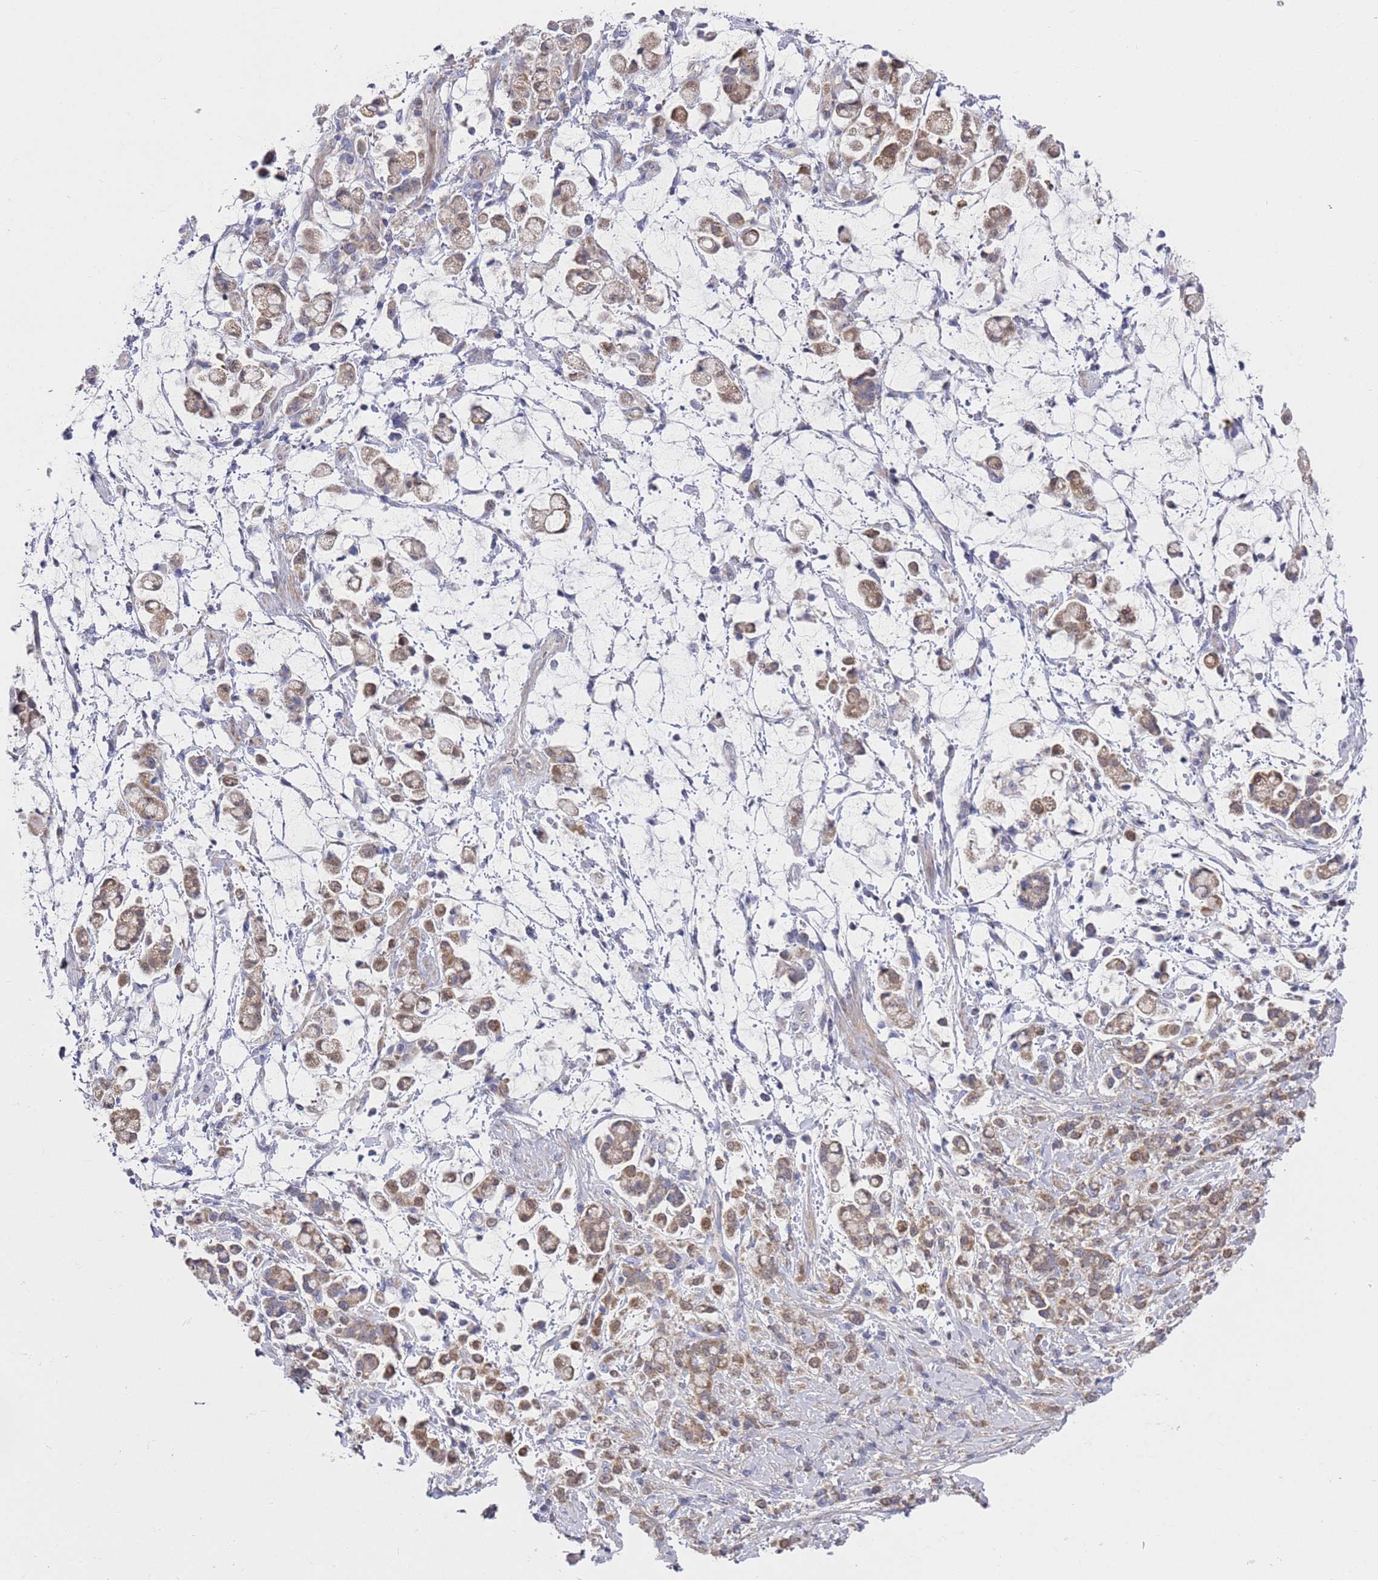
{"staining": {"intensity": "moderate", "quantity": ">75%", "location": "cytoplasmic/membranous"}, "tissue": "stomach cancer", "cell_type": "Tumor cells", "image_type": "cancer", "snomed": [{"axis": "morphology", "description": "Adenocarcinoma, NOS"}, {"axis": "topography", "description": "Stomach"}], "caption": "A high-resolution image shows IHC staining of stomach cancer, which displays moderate cytoplasmic/membranous positivity in about >75% of tumor cells. Using DAB (brown) and hematoxylin (blue) stains, captured at high magnification using brightfield microscopy.", "gene": "SCAPER", "patient": {"sex": "female", "age": 60}}